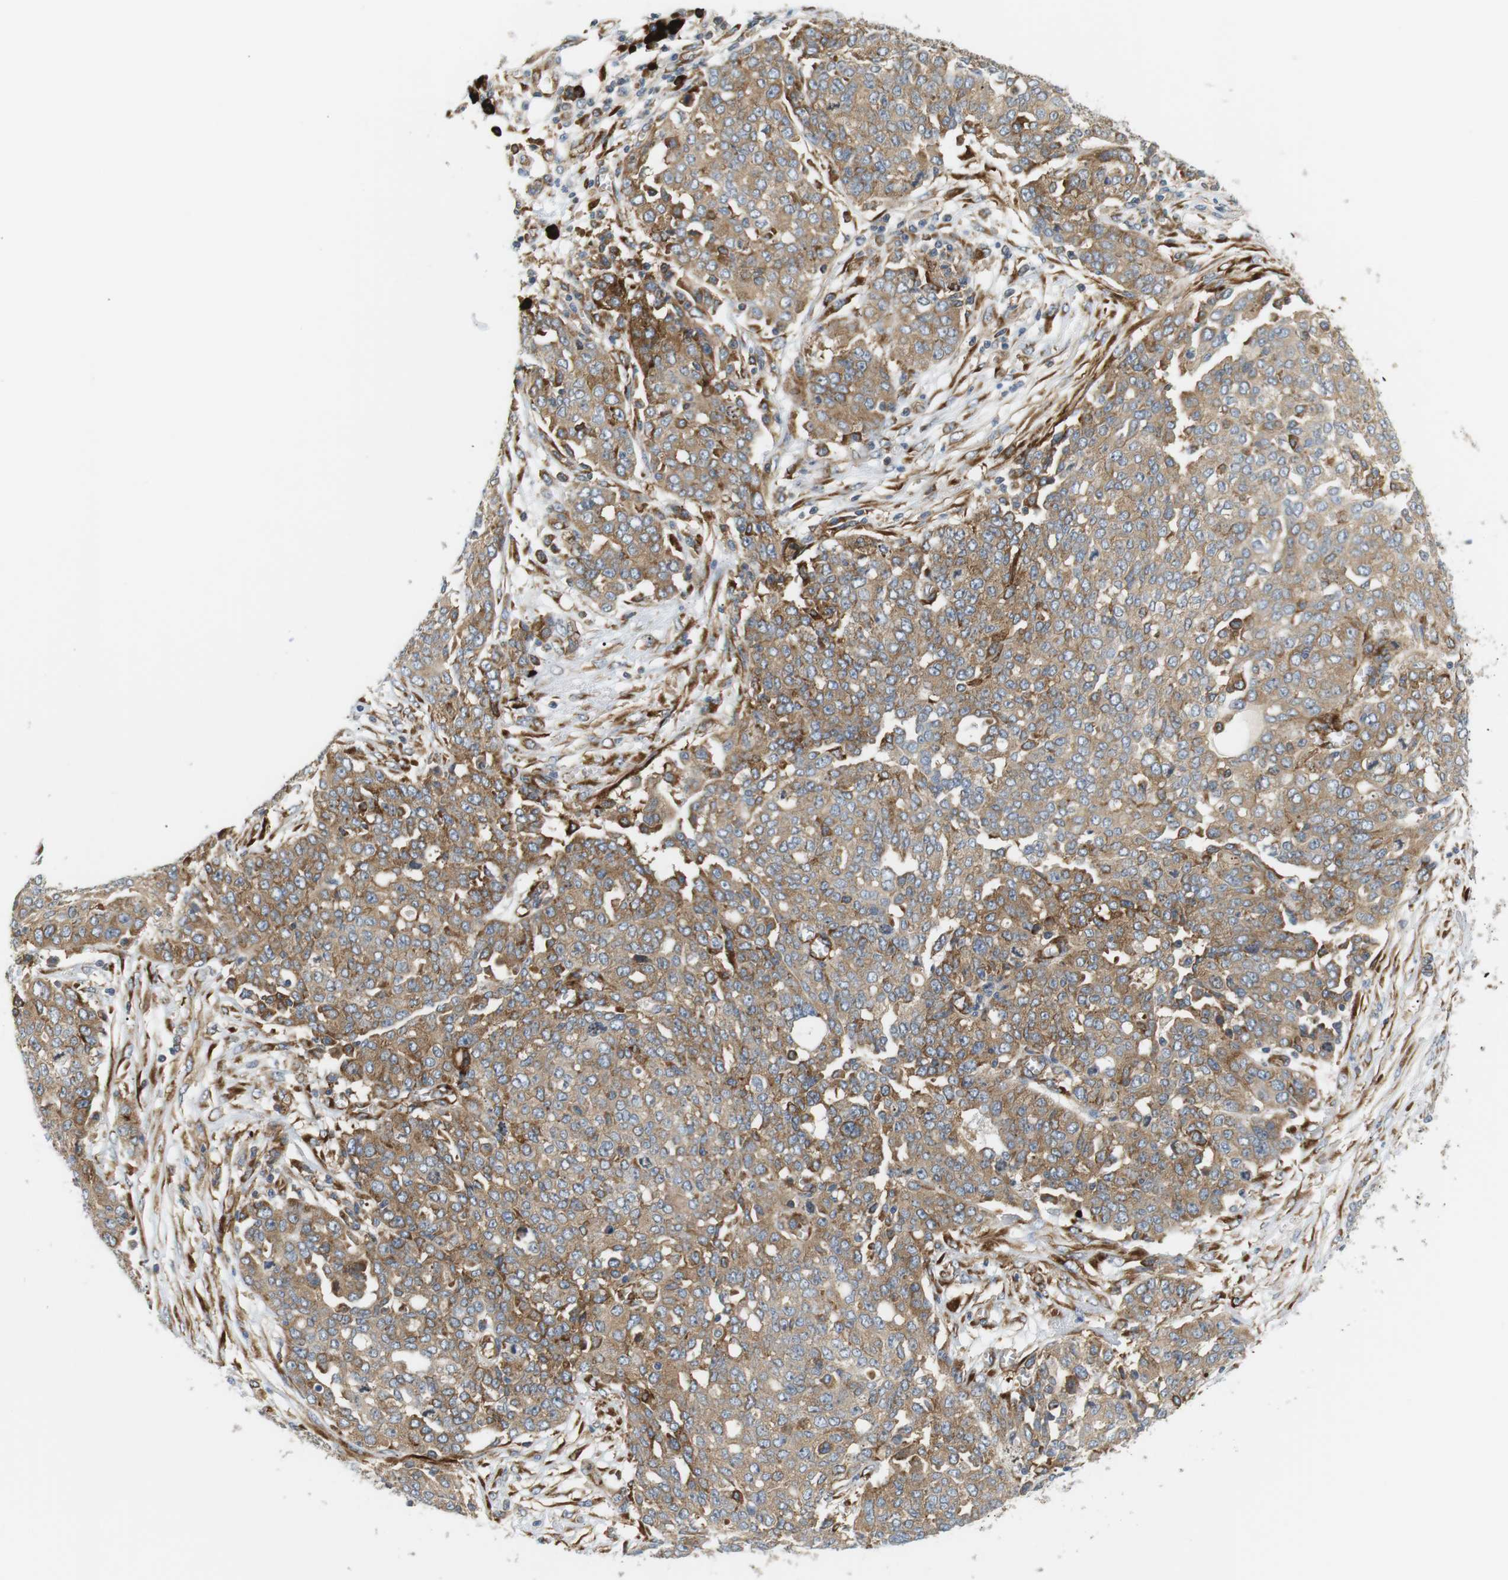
{"staining": {"intensity": "moderate", "quantity": ">75%", "location": "cytoplasmic/membranous"}, "tissue": "ovarian cancer", "cell_type": "Tumor cells", "image_type": "cancer", "snomed": [{"axis": "morphology", "description": "Cystadenocarcinoma, serous, NOS"}, {"axis": "topography", "description": "Soft tissue"}, {"axis": "topography", "description": "Ovary"}], "caption": "Immunohistochemistry (IHC) staining of ovarian cancer, which shows medium levels of moderate cytoplasmic/membranous staining in approximately >75% of tumor cells indicating moderate cytoplasmic/membranous protein staining. The staining was performed using DAB (brown) for protein detection and nuclei were counterstained in hematoxylin (blue).", "gene": "TMEM200A", "patient": {"sex": "female", "age": 57}}